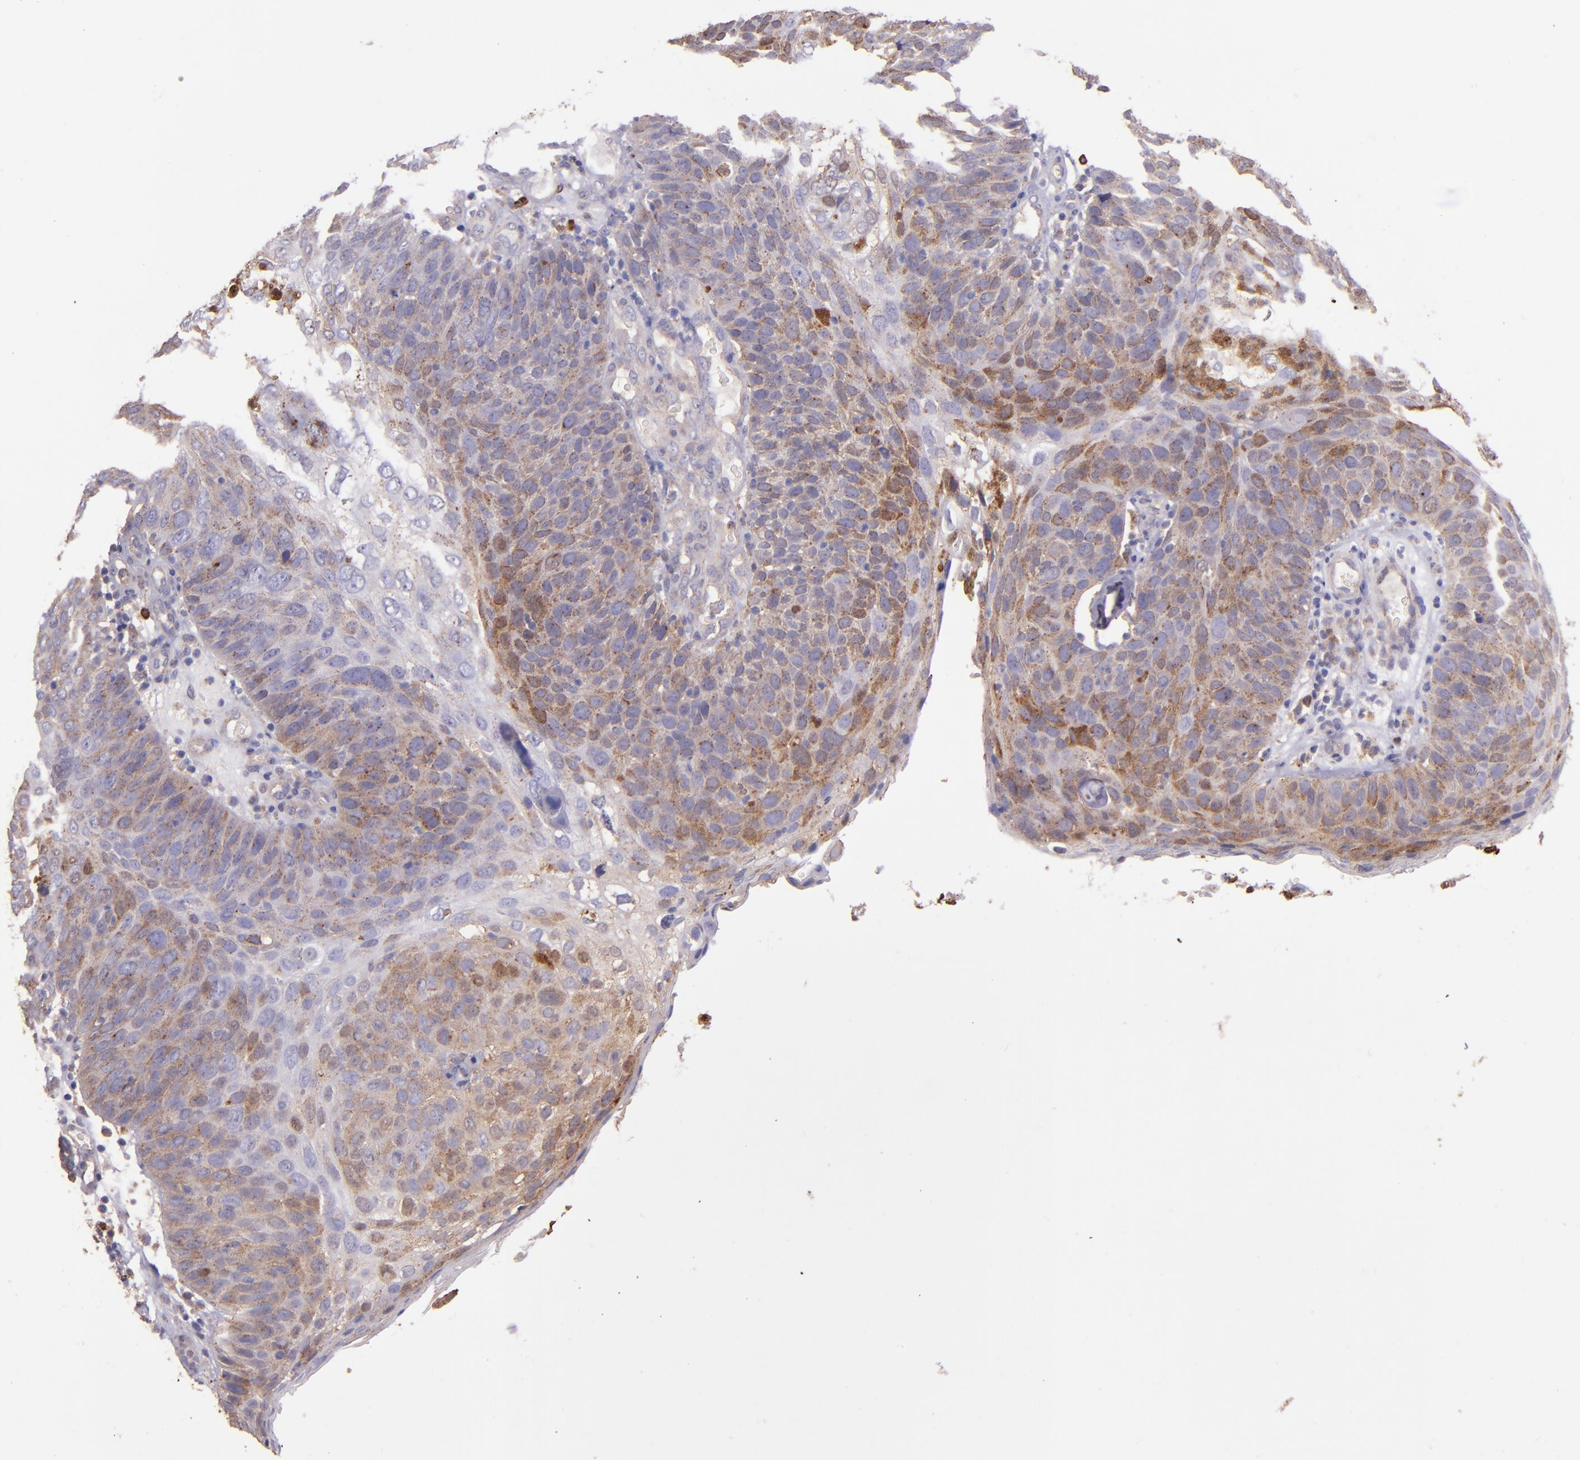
{"staining": {"intensity": "moderate", "quantity": ">75%", "location": "cytoplasmic/membranous"}, "tissue": "skin cancer", "cell_type": "Tumor cells", "image_type": "cancer", "snomed": [{"axis": "morphology", "description": "Squamous cell carcinoma, NOS"}, {"axis": "topography", "description": "Skin"}], "caption": "Protein staining demonstrates moderate cytoplasmic/membranous staining in about >75% of tumor cells in squamous cell carcinoma (skin).", "gene": "WASHC1", "patient": {"sex": "male", "age": 87}}